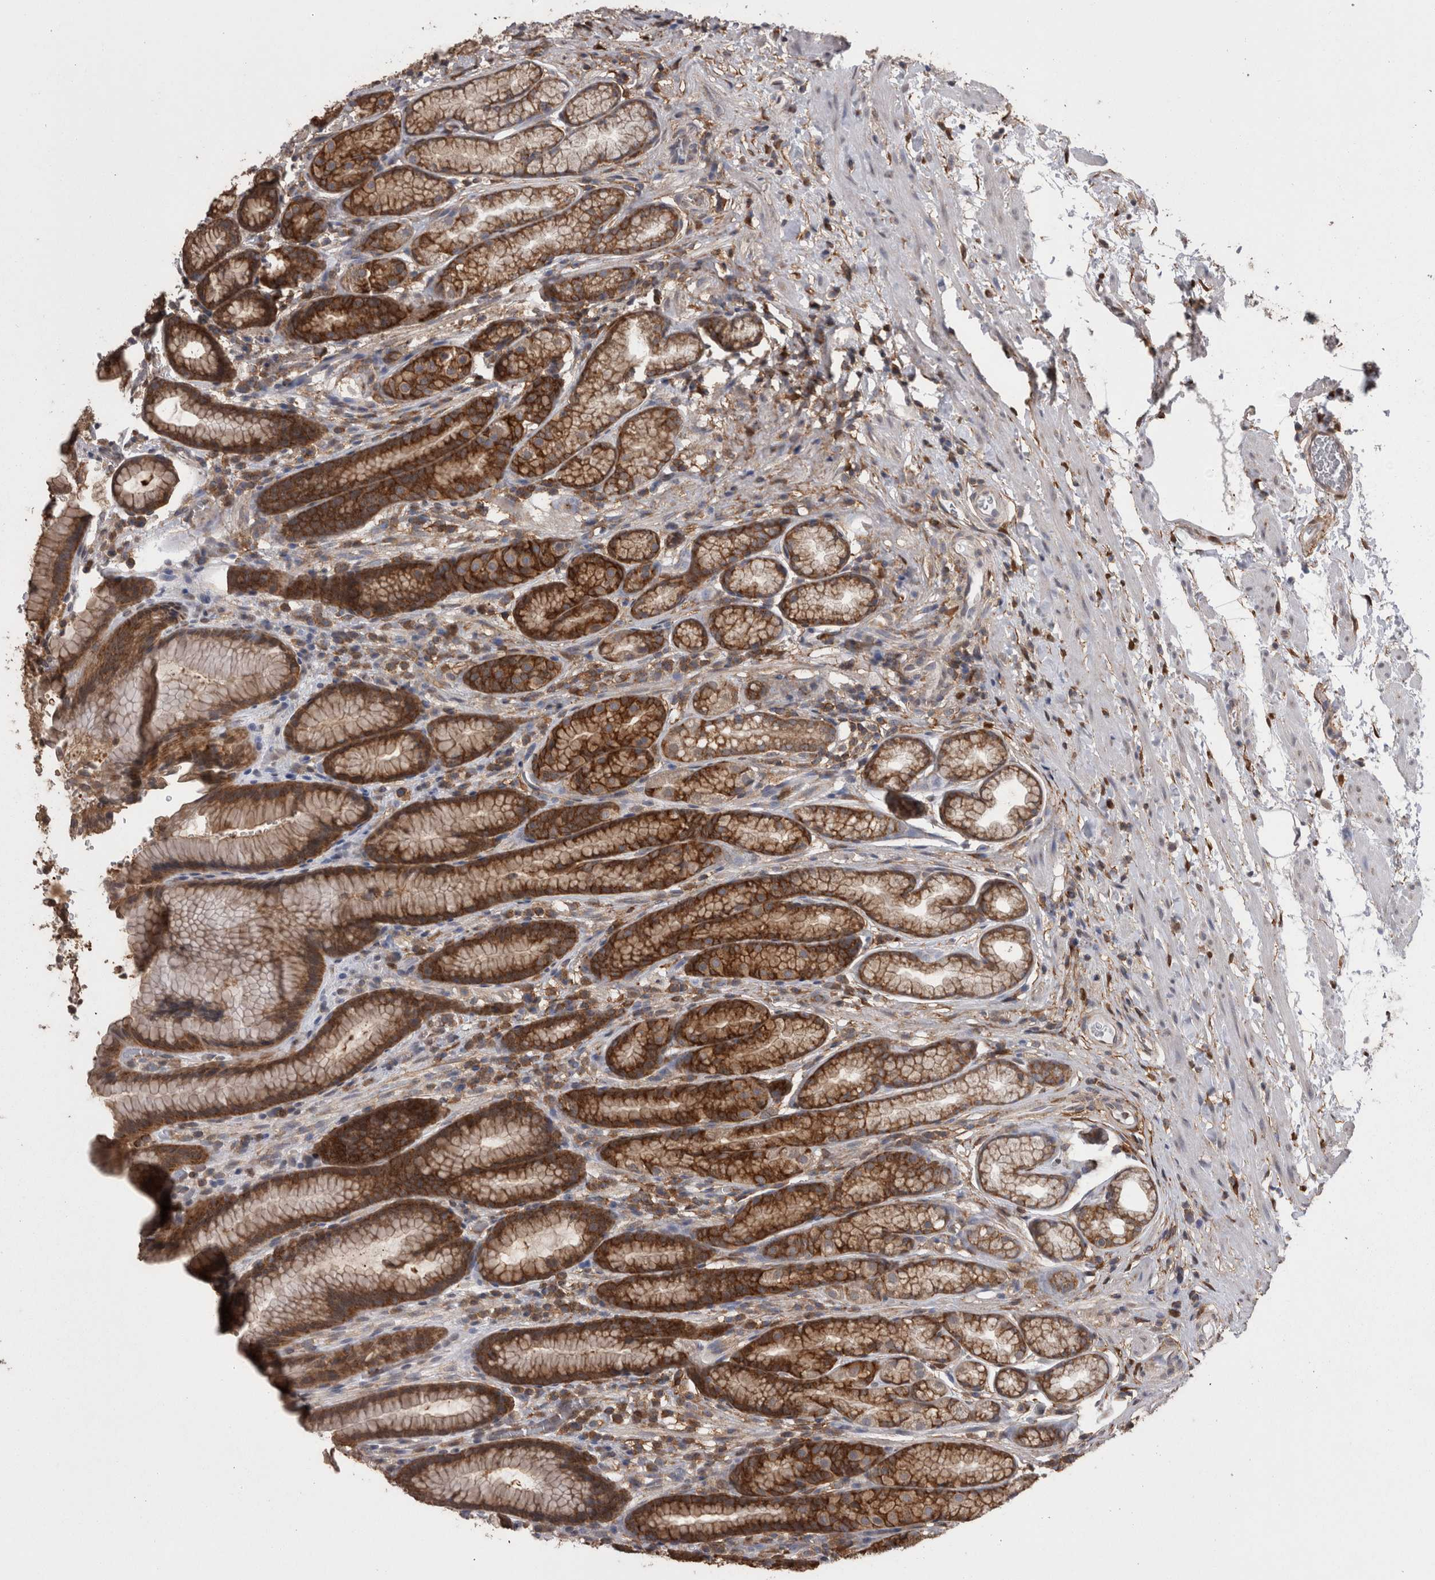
{"staining": {"intensity": "strong", "quantity": ">75%", "location": "cytoplasmic/membranous"}, "tissue": "stomach", "cell_type": "Glandular cells", "image_type": "normal", "snomed": [{"axis": "morphology", "description": "Normal tissue, NOS"}, {"axis": "topography", "description": "Stomach"}], "caption": "Benign stomach shows strong cytoplasmic/membranous expression in approximately >75% of glandular cells The staining was performed using DAB to visualize the protein expression in brown, while the nuclei were stained in blue with hematoxylin (Magnification: 20x)..", "gene": "DDX6", "patient": {"sex": "male", "age": 42}}